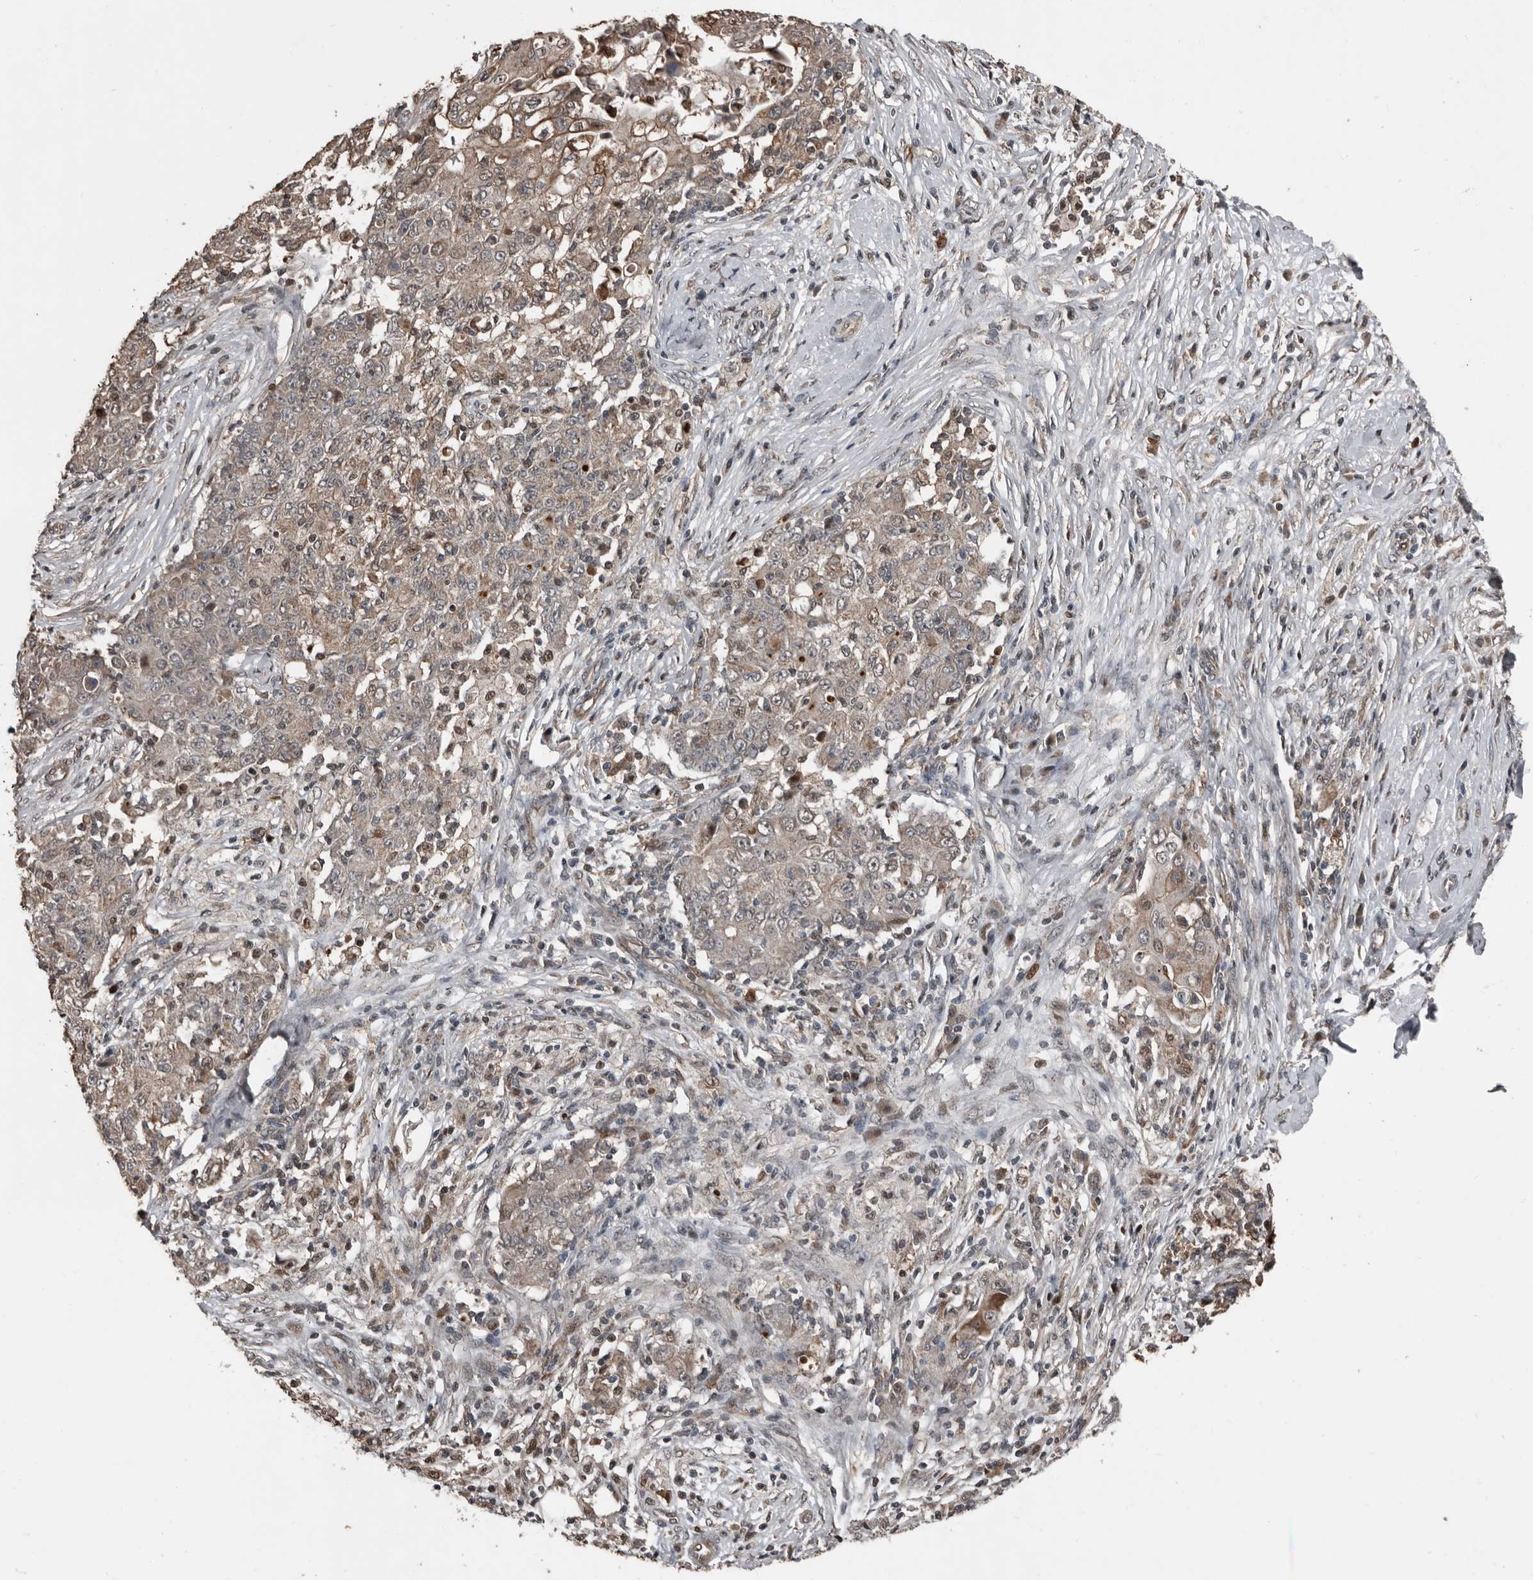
{"staining": {"intensity": "weak", "quantity": "25%-75%", "location": "cytoplasmic/membranous"}, "tissue": "ovarian cancer", "cell_type": "Tumor cells", "image_type": "cancer", "snomed": [{"axis": "morphology", "description": "Carcinoma, endometroid"}, {"axis": "topography", "description": "Ovary"}], "caption": "Ovarian cancer tissue exhibits weak cytoplasmic/membranous positivity in approximately 25%-75% of tumor cells, visualized by immunohistochemistry. (DAB (3,3'-diaminobenzidine) IHC, brown staining for protein, blue staining for nuclei).", "gene": "FSBP", "patient": {"sex": "female", "age": 42}}